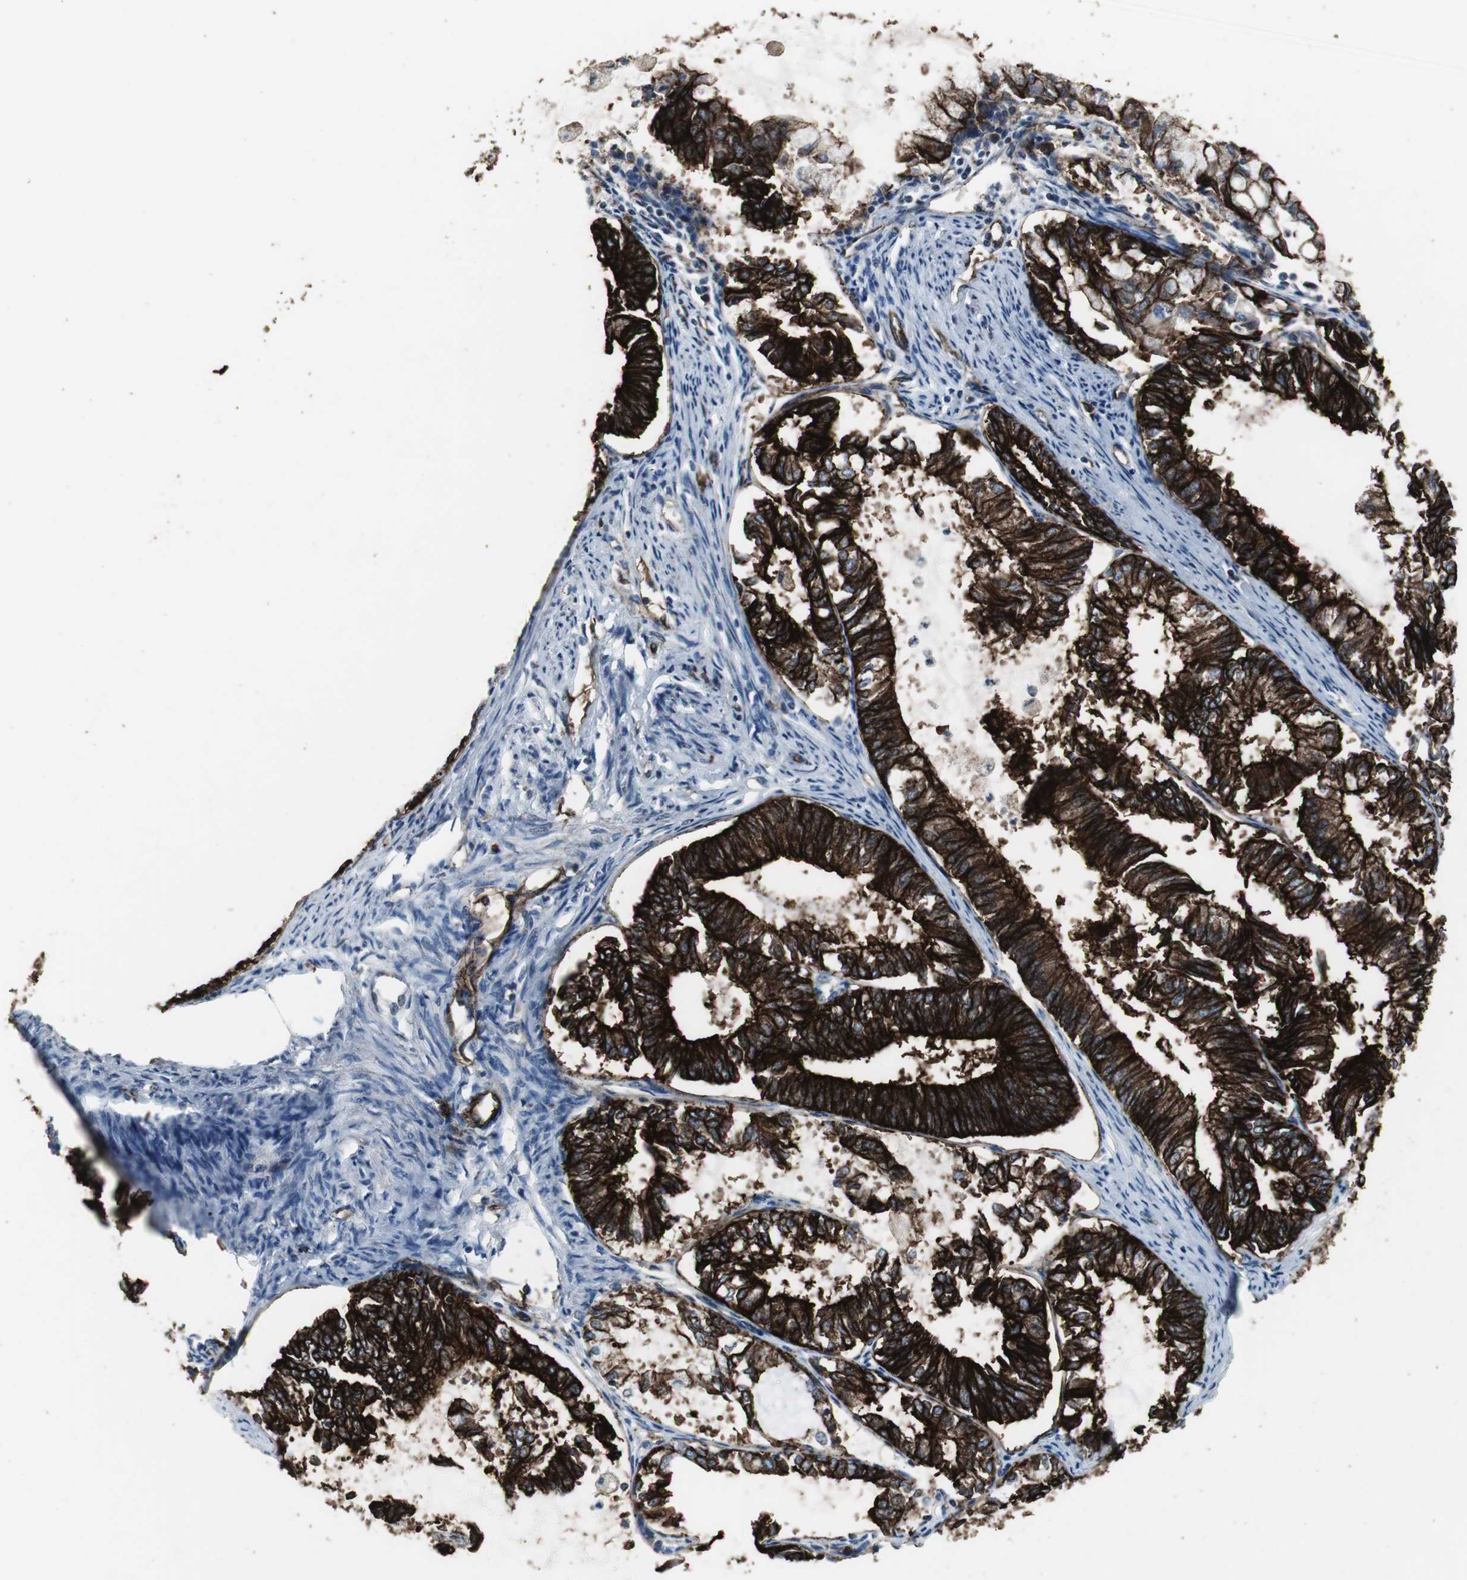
{"staining": {"intensity": "strong", "quantity": ">75%", "location": "cytoplasmic/membranous"}, "tissue": "endometrial cancer", "cell_type": "Tumor cells", "image_type": "cancer", "snomed": [{"axis": "morphology", "description": "Adenocarcinoma, NOS"}, {"axis": "topography", "description": "Endometrium"}], "caption": "Endometrial adenocarcinoma was stained to show a protein in brown. There is high levels of strong cytoplasmic/membranous expression in about >75% of tumor cells.", "gene": "F11R", "patient": {"sex": "female", "age": 86}}